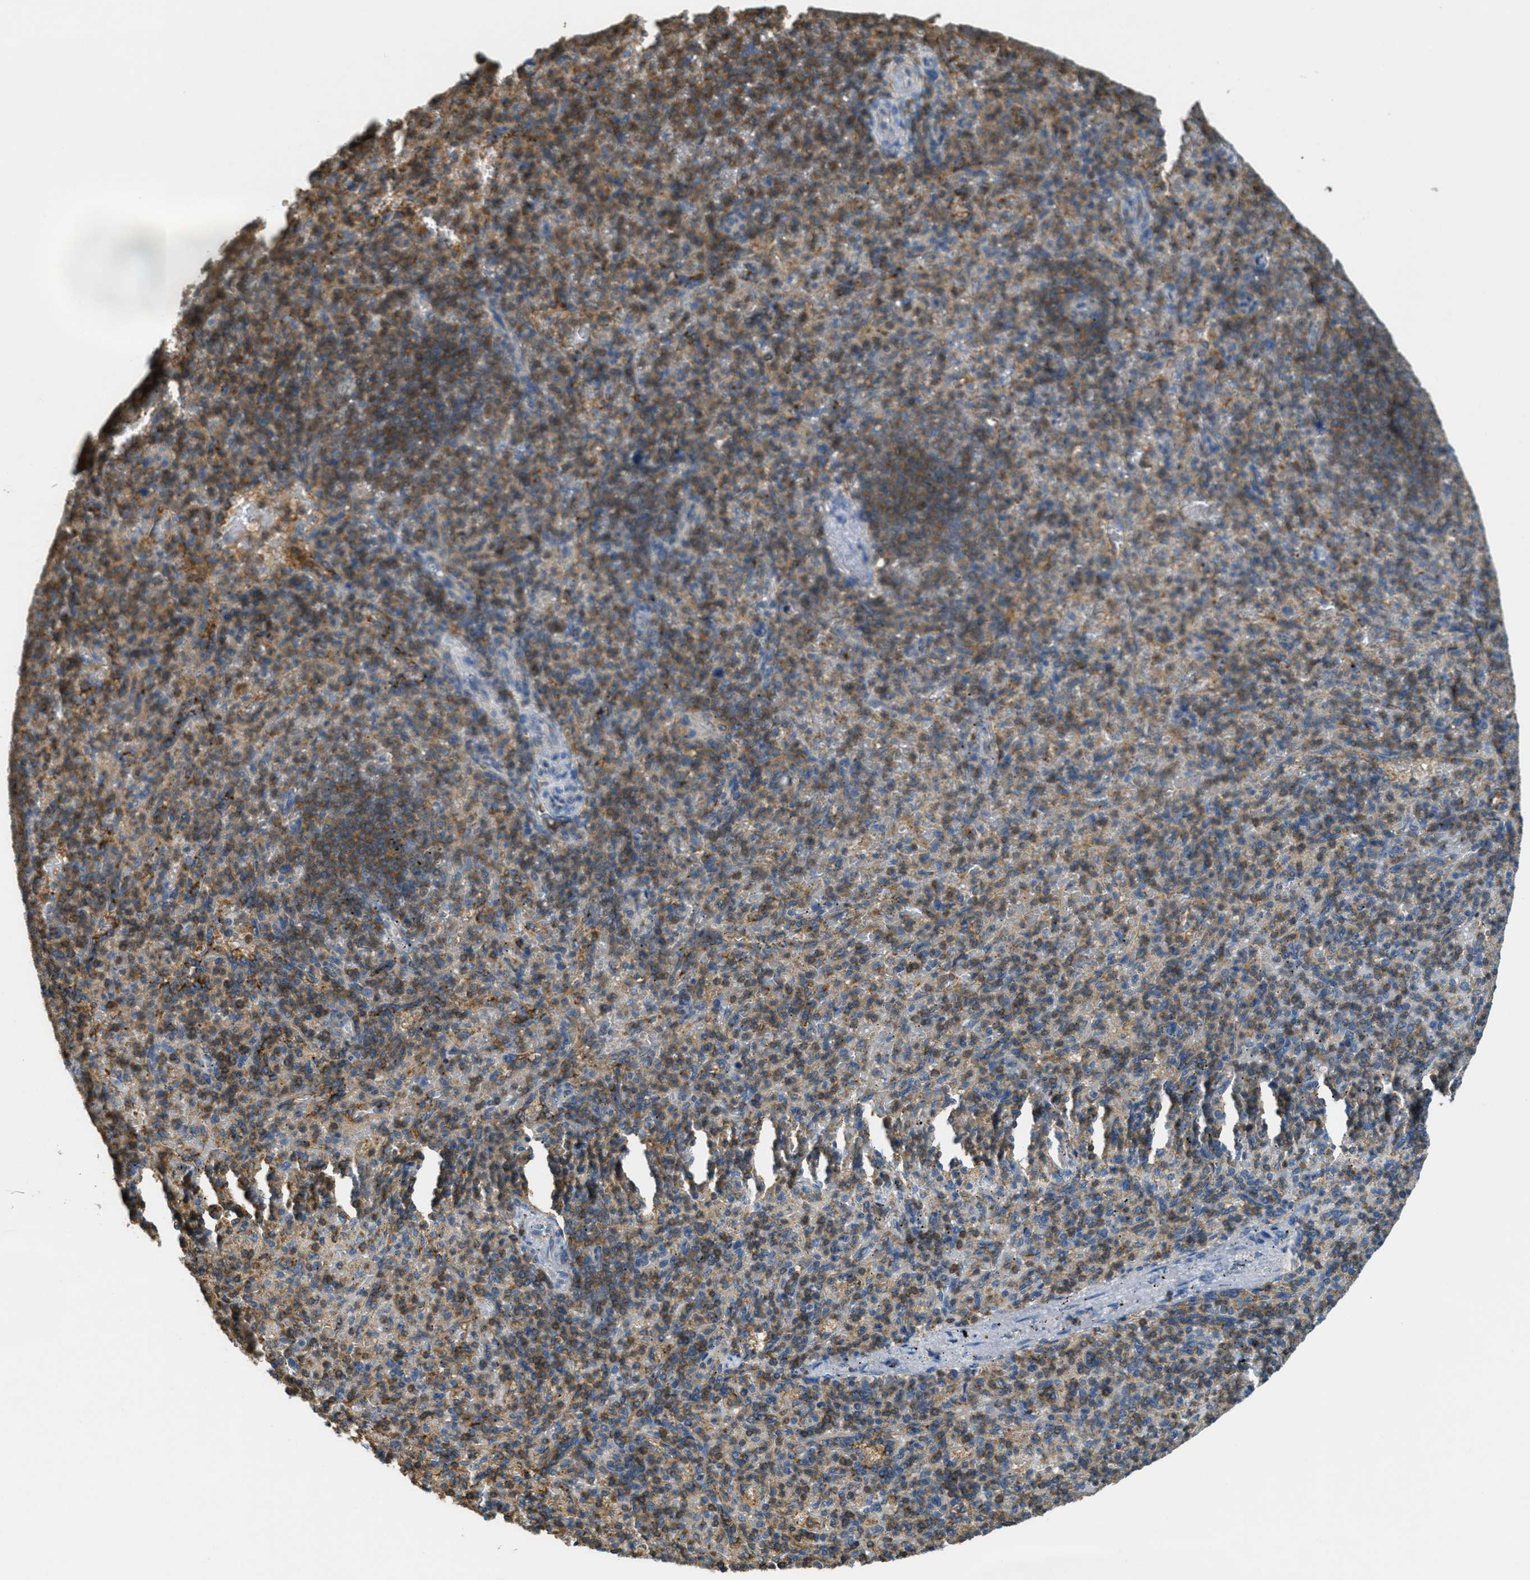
{"staining": {"intensity": "moderate", "quantity": "25%-75%", "location": "cytoplasmic/membranous"}, "tissue": "spleen", "cell_type": "Cells in red pulp", "image_type": "normal", "snomed": [{"axis": "morphology", "description": "Normal tissue, NOS"}, {"axis": "topography", "description": "Spleen"}], "caption": "Protein staining by immunohistochemistry (IHC) demonstrates moderate cytoplasmic/membranous staining in approximately 25%-75% of cells in red pulp in benign spleen.", "gene": "GRIK2", "patient": {"sex": "female", "age": 74}}